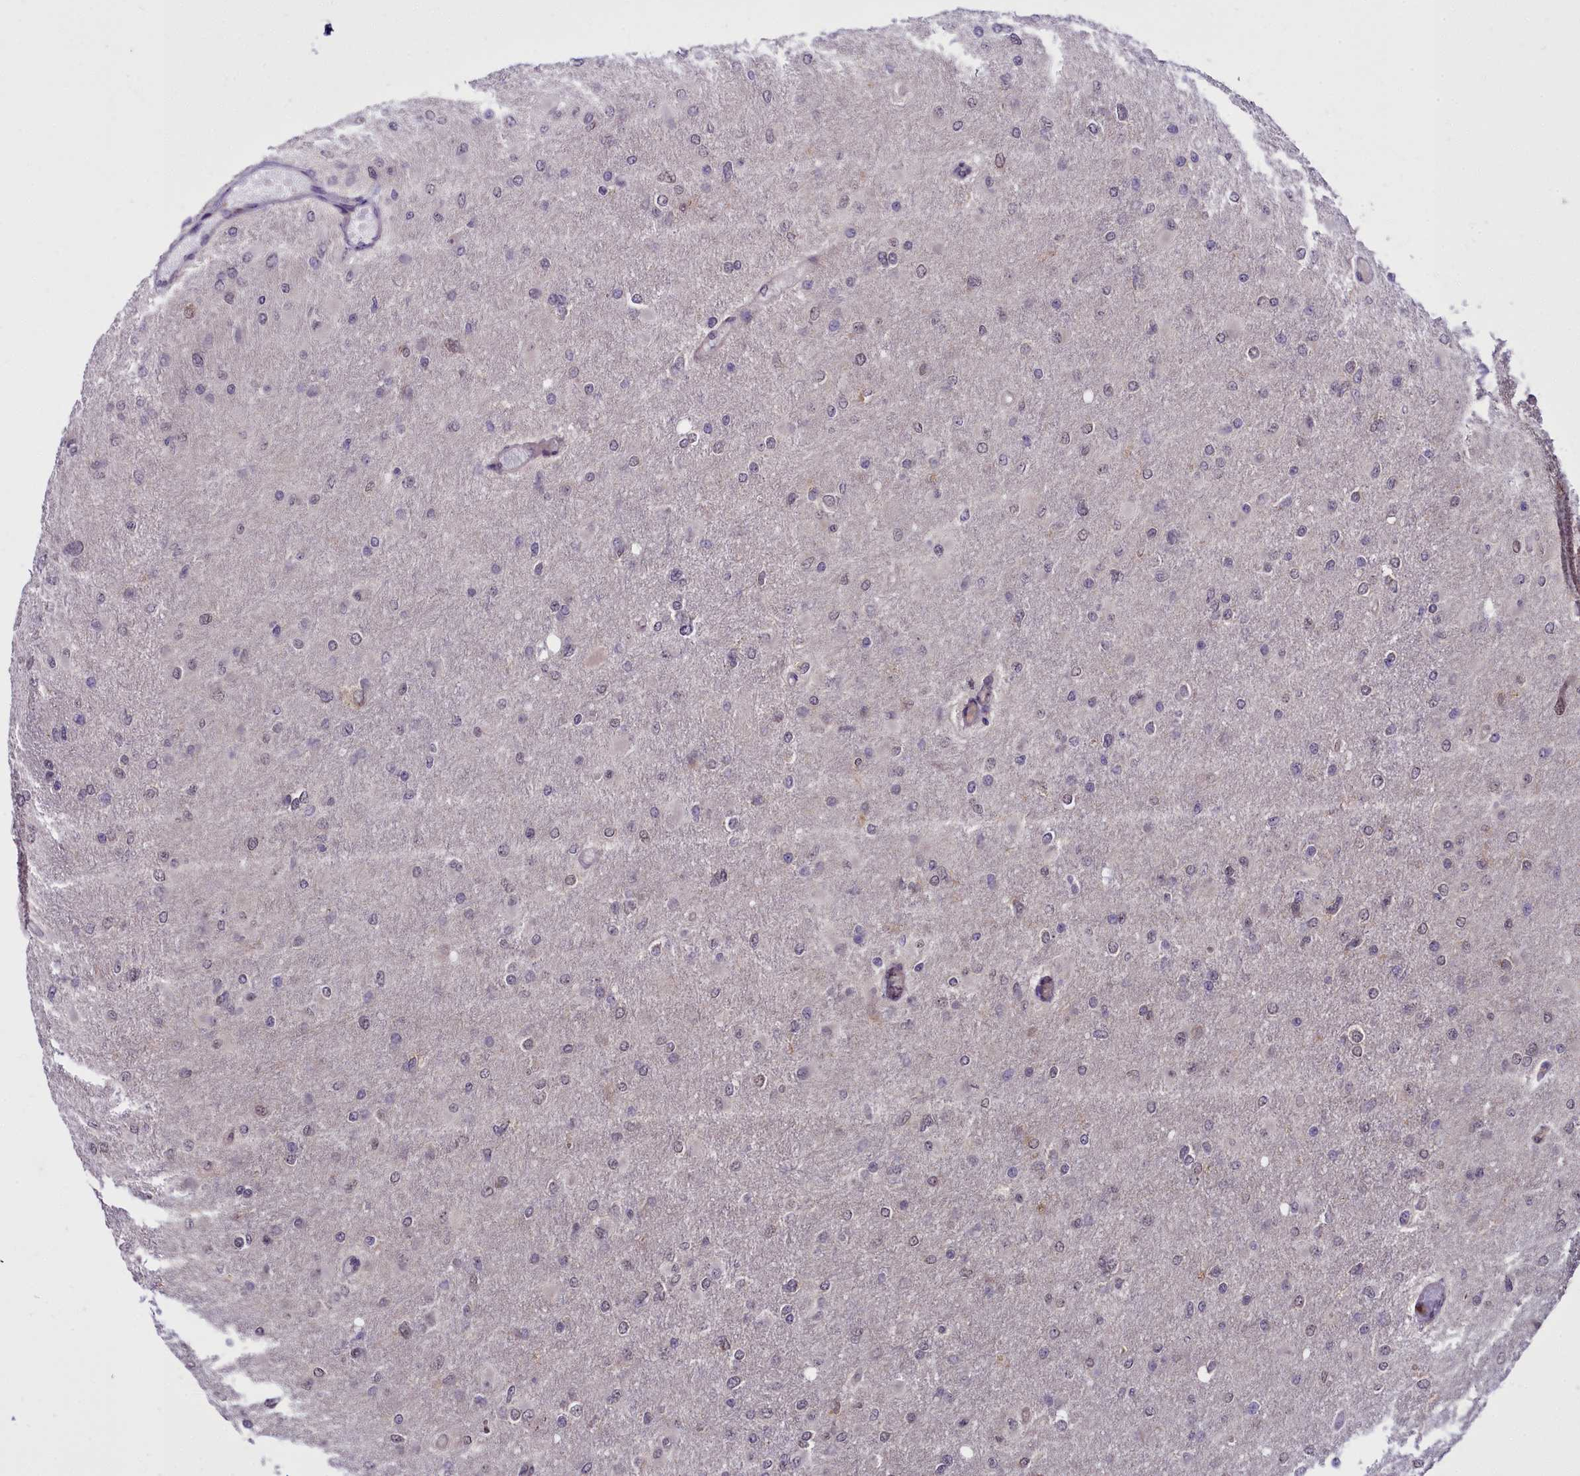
{"staining": {"intensity": "negative", "quantity": "none", "location": "none"}, "tissue": "glioma", "cell_type": "Tumor cells", "image_type": "cancer", "snomed": [{"axis": "morphology", "description": "Glioma, malignant, High grade"}, {"axis": "topography", "description": "Cerebral cortex"}], "caption": "Glioma was stained to show a protein in brown. There is no significant positivity in tumor cells. (DAB IHC, high magnification).", "gene": "BCAR1", "patient": {"sex": "female", "age": 36}}